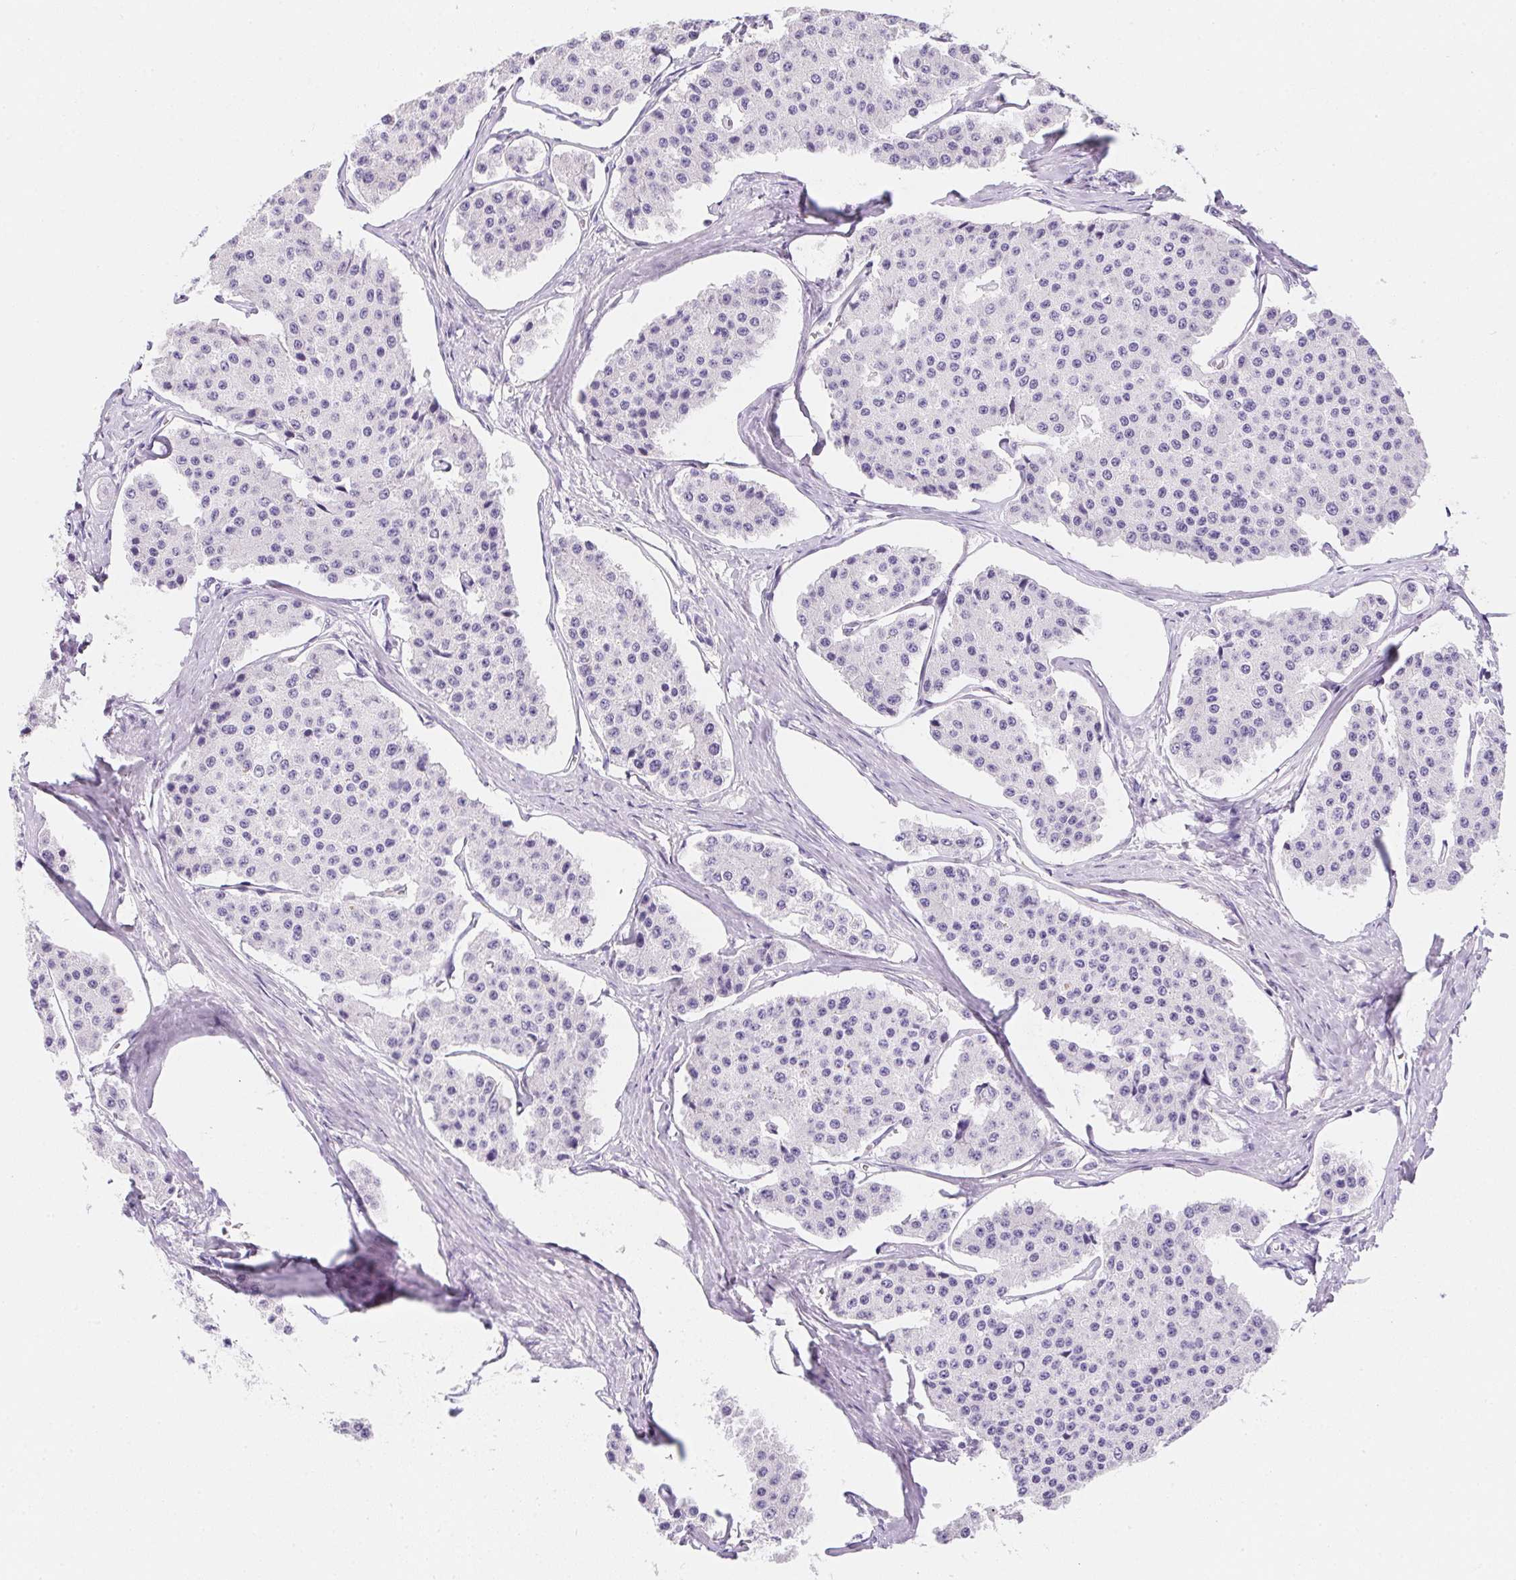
{"staining": {"intensity": "negative", "quantity": "none", "location": "none"}, "tissue": "carcinoid", "cell_type": "Tumor cells", "image_type": "cancer", "snomed": [{"axis": "morphology", "description": "Carcinoid, malignant, NOS"}, {"axis": "topography", "description": "Small intestine"}], "caption": "Immunohistochemical staining of malignant carcinoid exhibits no significant staining in tumor cells.", "gene": "AQP5", "patient": {"sex": "female", "age": 65}}